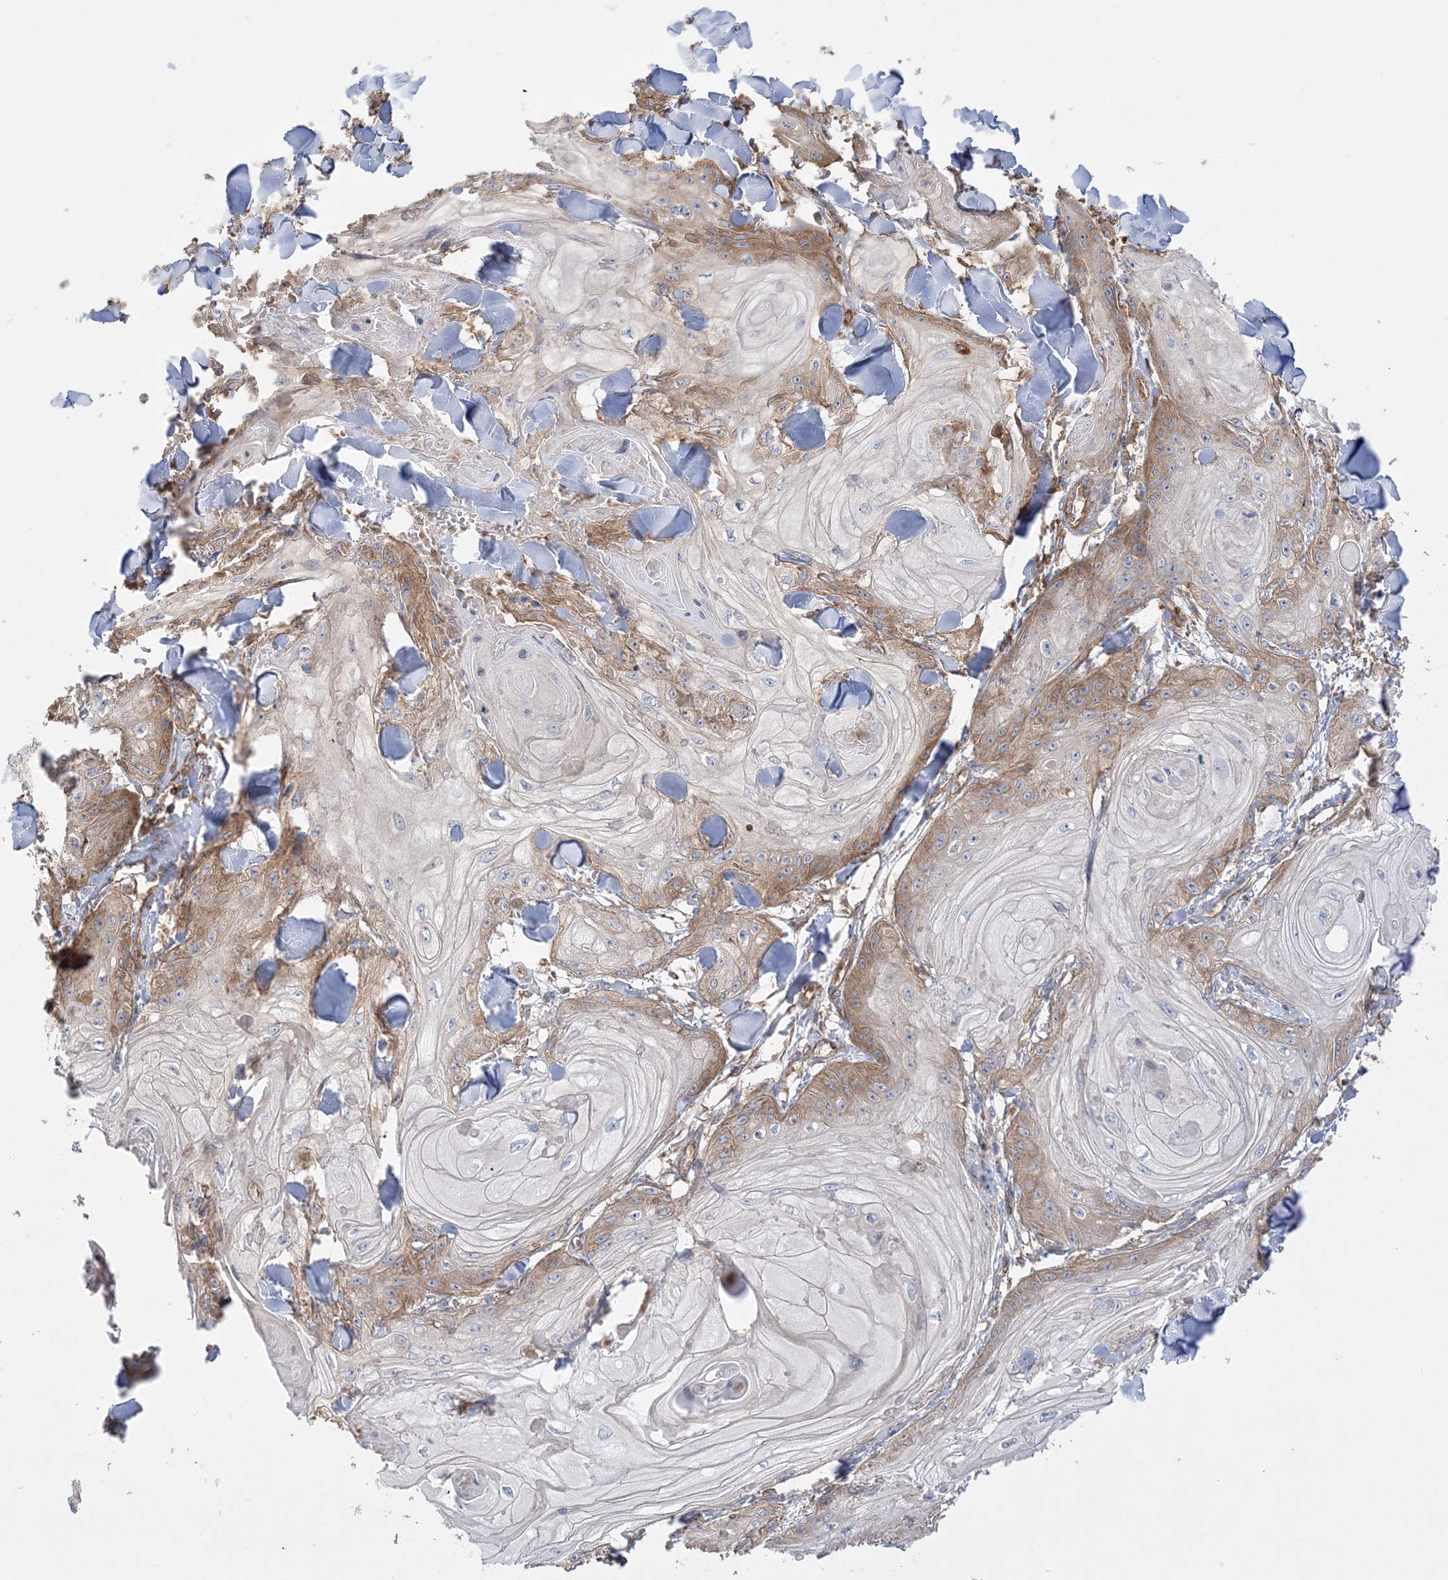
{"staining": {"intensity": "moderate", "quantity": "<25%", "location": "cytoplasmic/membranous"}, "tissue": "skin cancer", "cell_type": "Tumor cells", "image_type": "cancer", "snomed": [{"axis": "morphology", "description": "Squamous cell carcinoma, NOS"}, {"axis": "topography", "description": "Skin"}], "caption": "This image exhibits immunohistochemistry staining of skin cancer (squamous cell carcinoma), with low moderate cytoplasmic/membranous expression in approximately <25% of tumor cells.", "gene": "TBC1D5", "patient": {"sex": "male", "age": 74}}